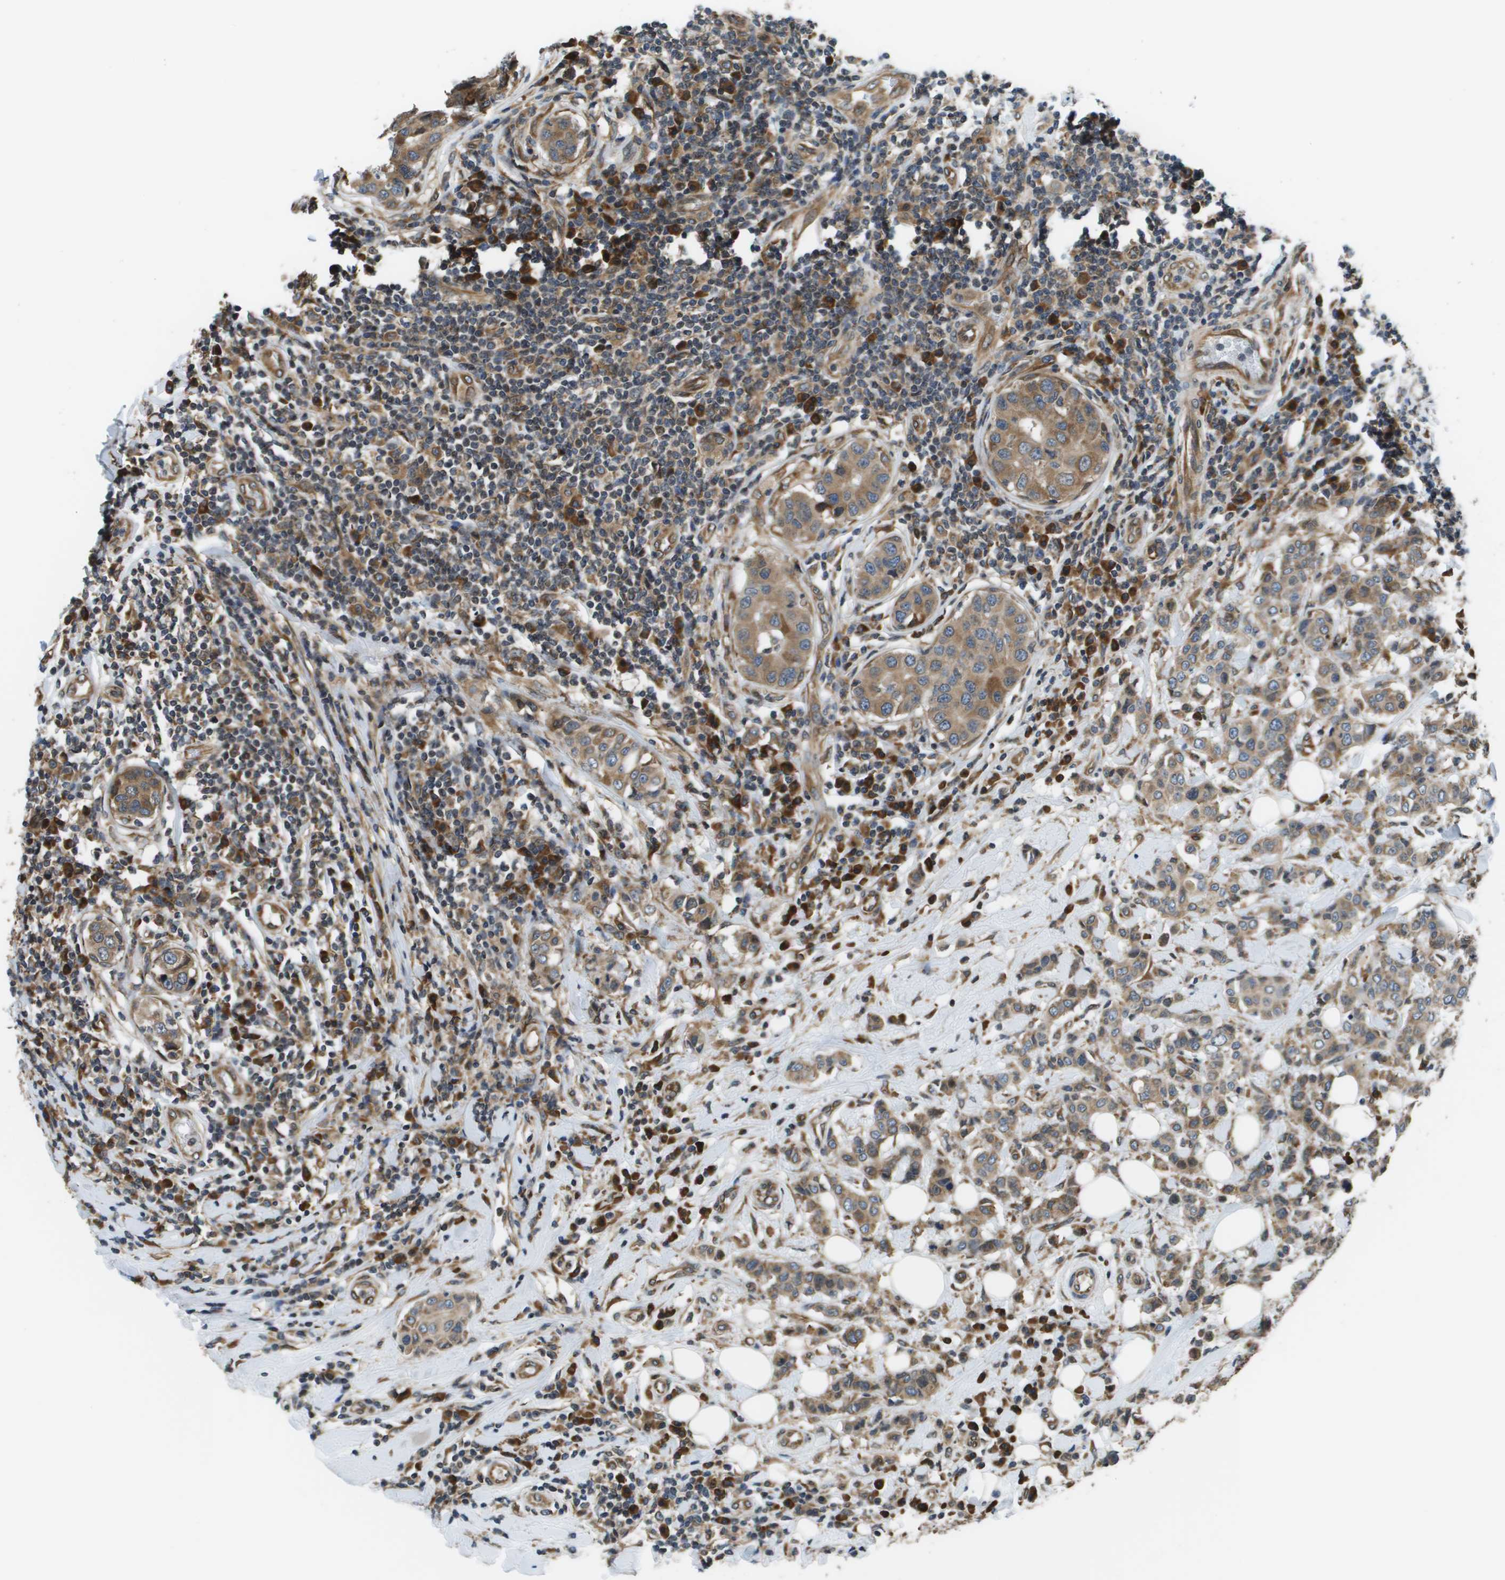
{"staining": {"intensity": "moderate", "quantity": ">75%", "location": "cytoplasmic/membranous"}, "tissue": "breast cancer", "cell_type": "Tumor cells", "image_type": "cancer", "snomed": [{"axis": "morphology", "description": "Duct carcinoma"}, {"axis": "topography", "description": "Breast"}], "caption": "Moderate cytoplasmic/membranous staining is present in about >75% of tumor cells in breast cancer (invasive ductal carcinoma). Immunohistochemistry (ihc) stains the protein in brown and the nuclei are stained blue.", "gene": "SEC62", "patient": {"sex": "female", "age": 27}}